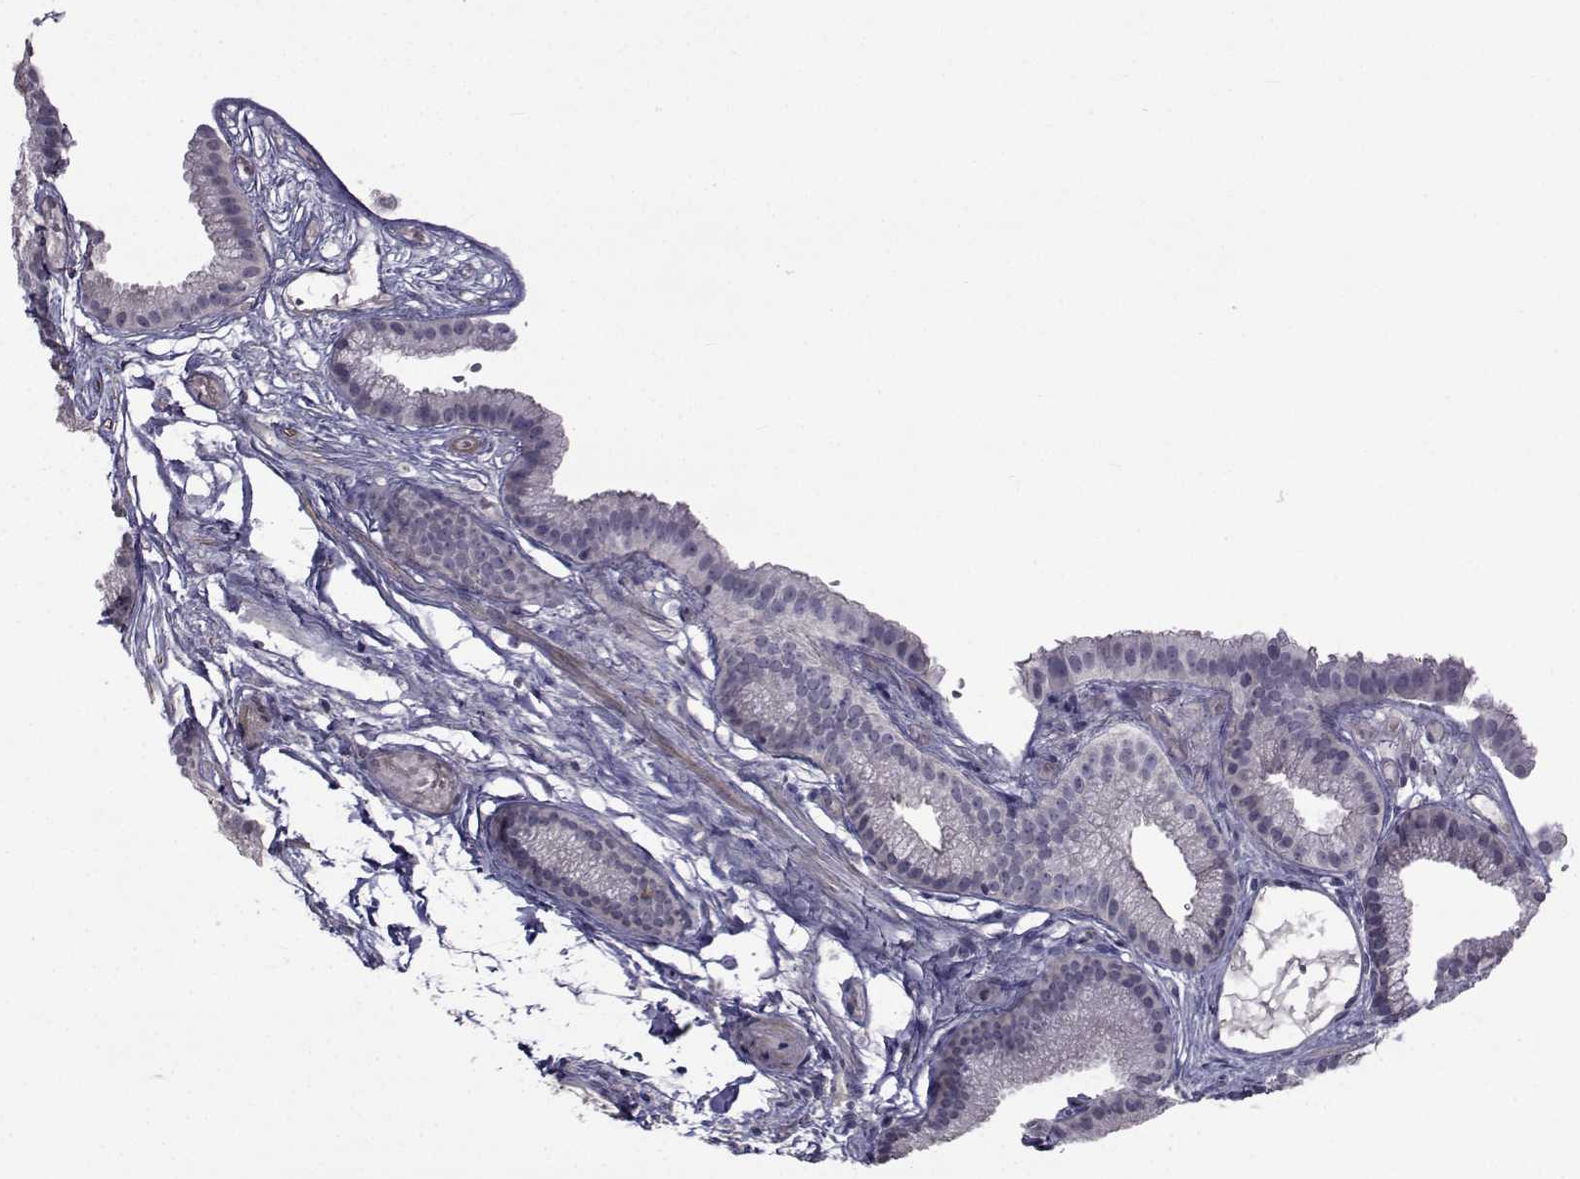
{"staining": {"intensity": "negative", "quantity": "none", "location": "none"}, "tissue": "gallbladder", "cell_type": "Glandular cells", "image_type": "normal", "snomed": [{"axis": "morphology", "description": "Normal tissue, NOS"}, {"axis": "topography", "description": "Gallbladder"}], "caption": "Glandular cells are negative for brown protein staining in unremarkable gallbladder. (DAB (3,3'-diaminobenzidine) immunohistochemistry visualized using brightfield microscopy, high magnification).", "gene": "CFAP74", "patient": {"sex": "female", "age": 45}}